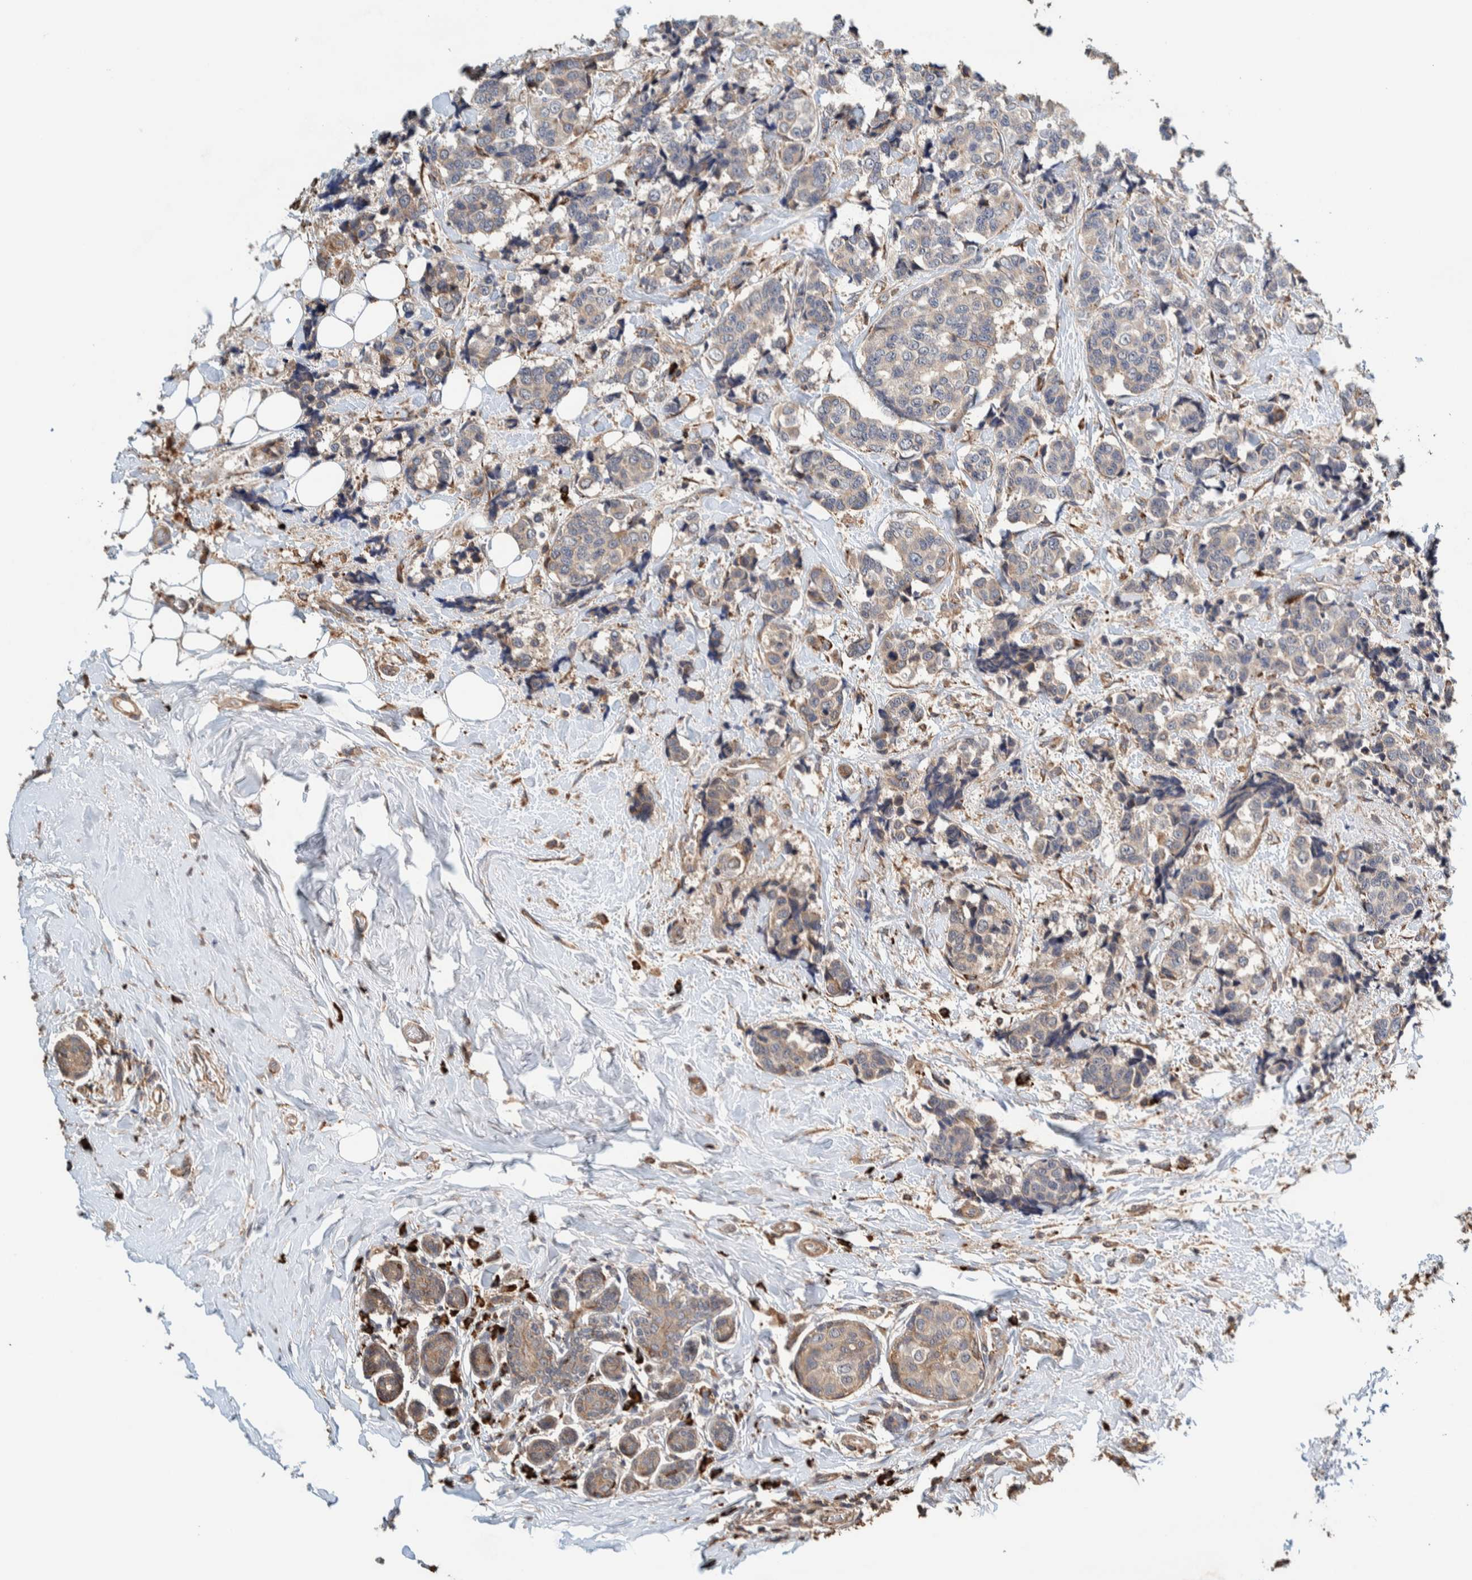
{"staining": {"intensity": "weak", "quantity": "<25%", "location": "cytoplasmic/membranous"}, "tissue": "breast cancer", "cell_type": "Tumor cells", "image_type": "cancer", "snomed": [{"axis": "morphology", "description": "Normal tissue, NOS"}, {"axis": "morphology", "description": "Duct carcinoma"}, {"axis": "topography", "description": "Breast"}], "caption": "Protein analysis of breast cancer exhibits no significant positivity in tumor cells.", "gene": "PLA2G3", "patient": {"sex": "female", "age": 43}}